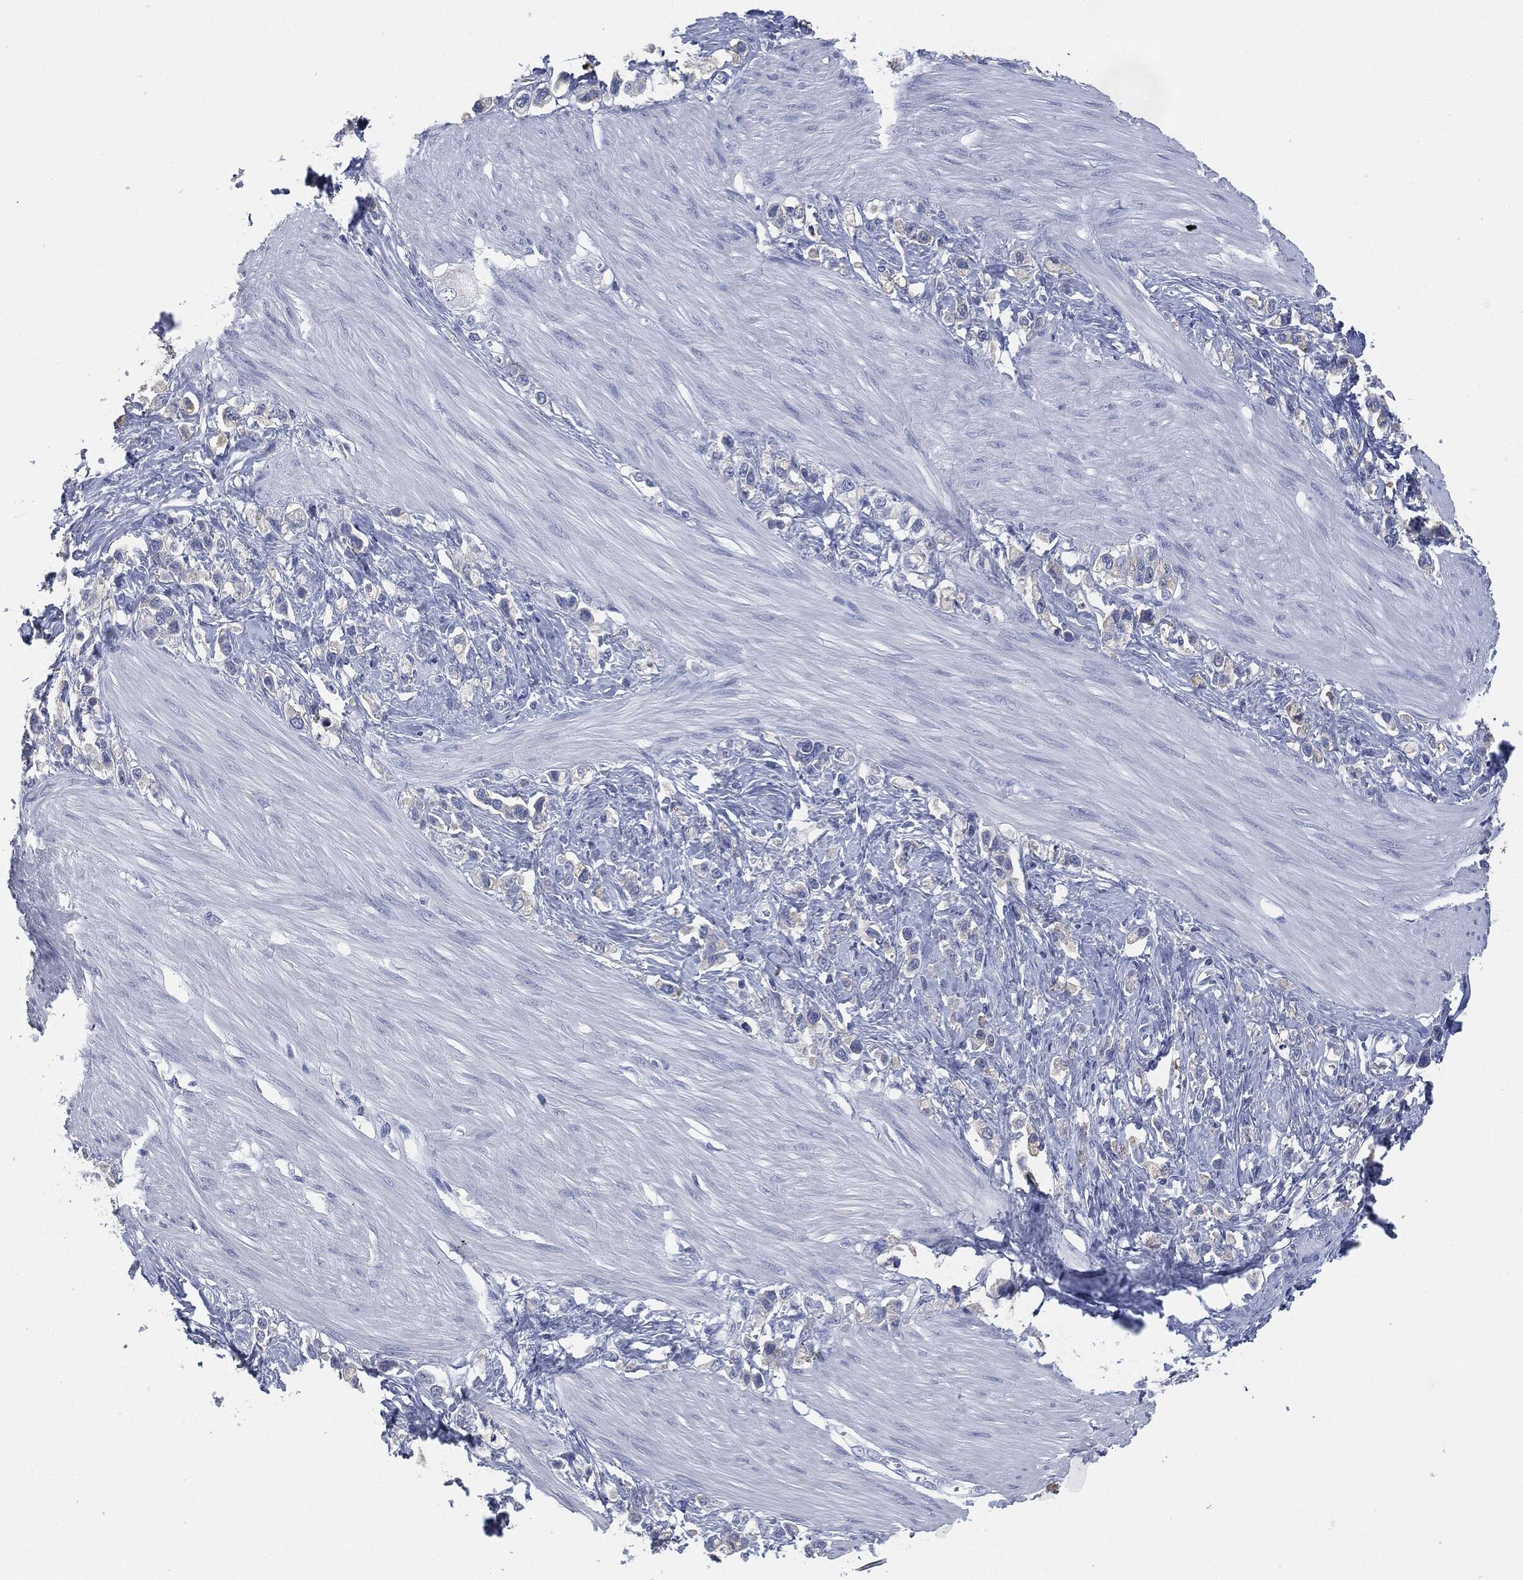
{"staining": {"intensity": "negative", "quantity": "none", "location": "none"}, "tissue": "stomach cancer", "cell_type": "Tumor cells", "image_type": "cancer", "snomed": [{"axis": "morphology", "description": "Normal tissue, NOS"}, {"axis": "morphology", "description": "Adenocarcinoma, NOS"}, {"axis": "morphology", "description": "Adenocarcinoma, High grade"}, {"axis": "topography", "description": "Stomach, upper"}, {"axis": "topography", "description": "Stomach"}], "caption": "High-grade adenocarcinoma (stomach) stained for a protein using immunohistochemistry shows no expression tumor cells.", "gene": "CEACAM8", "patient": {"sex": "female", "age": 65}}